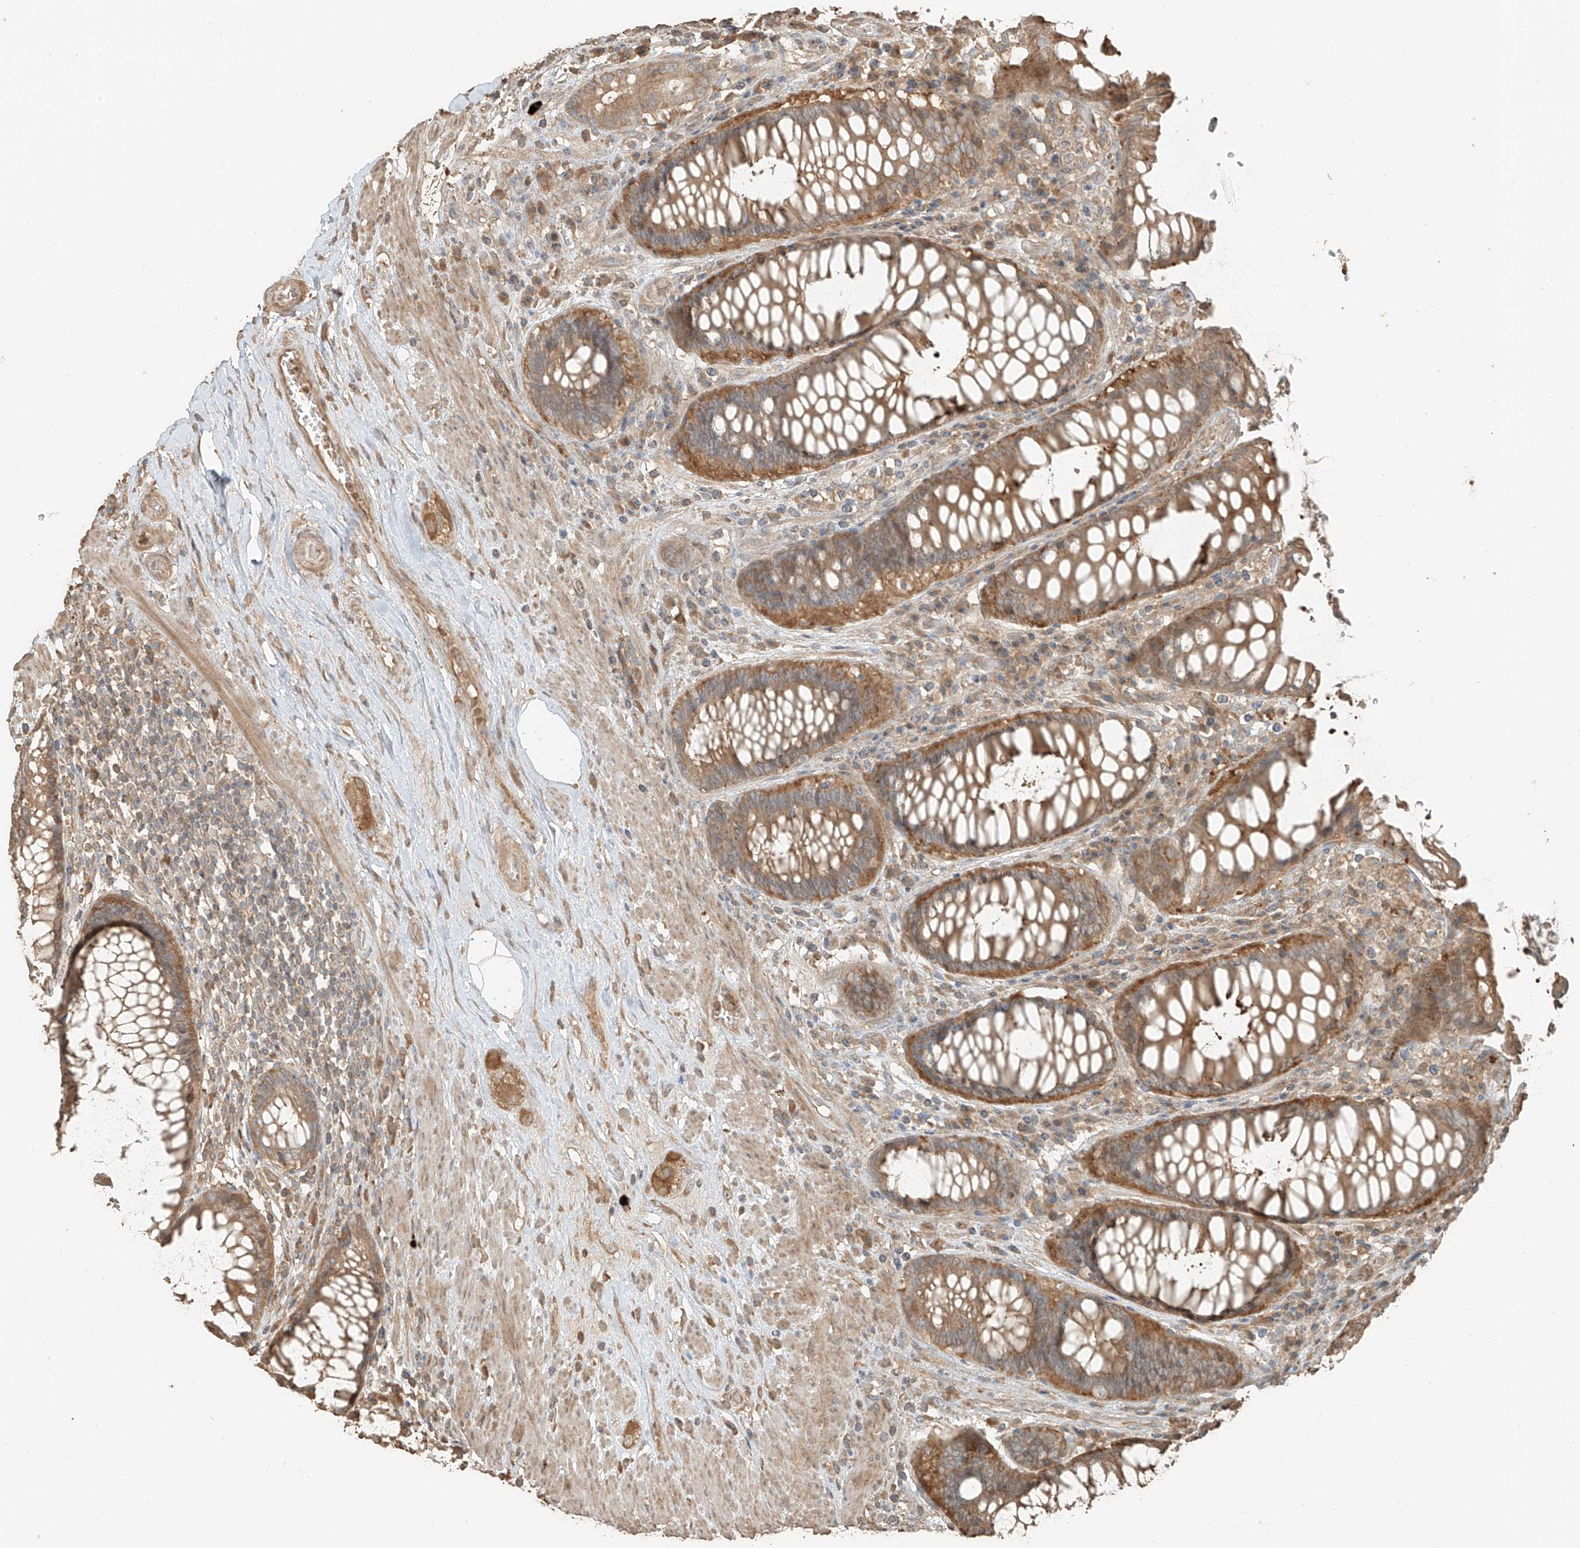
{"staining": {"intensity": "moderate", "quantity": ">75%", "location": "cytoplasmic/membranous"}, "tissue": "rectum", "cell_type": "Glandular cells", "image_type": "normal", "snomed": [{"axis": "morphology", "description": "Normal tissue, NOS"}, {"axis": "topography", "description": "Rectum"}], "caption": "Protein staining reveals moderate cytoplasmic/membranous staining in approximately >75% of glandular cells in unremarkable rectum. (Stains: DAB in brown, nuclei in blue, Microscopy: brightfield microscopy at high magnification).", "gene": "RFTN2", "patient": {"sex": "male", "age": 64}}